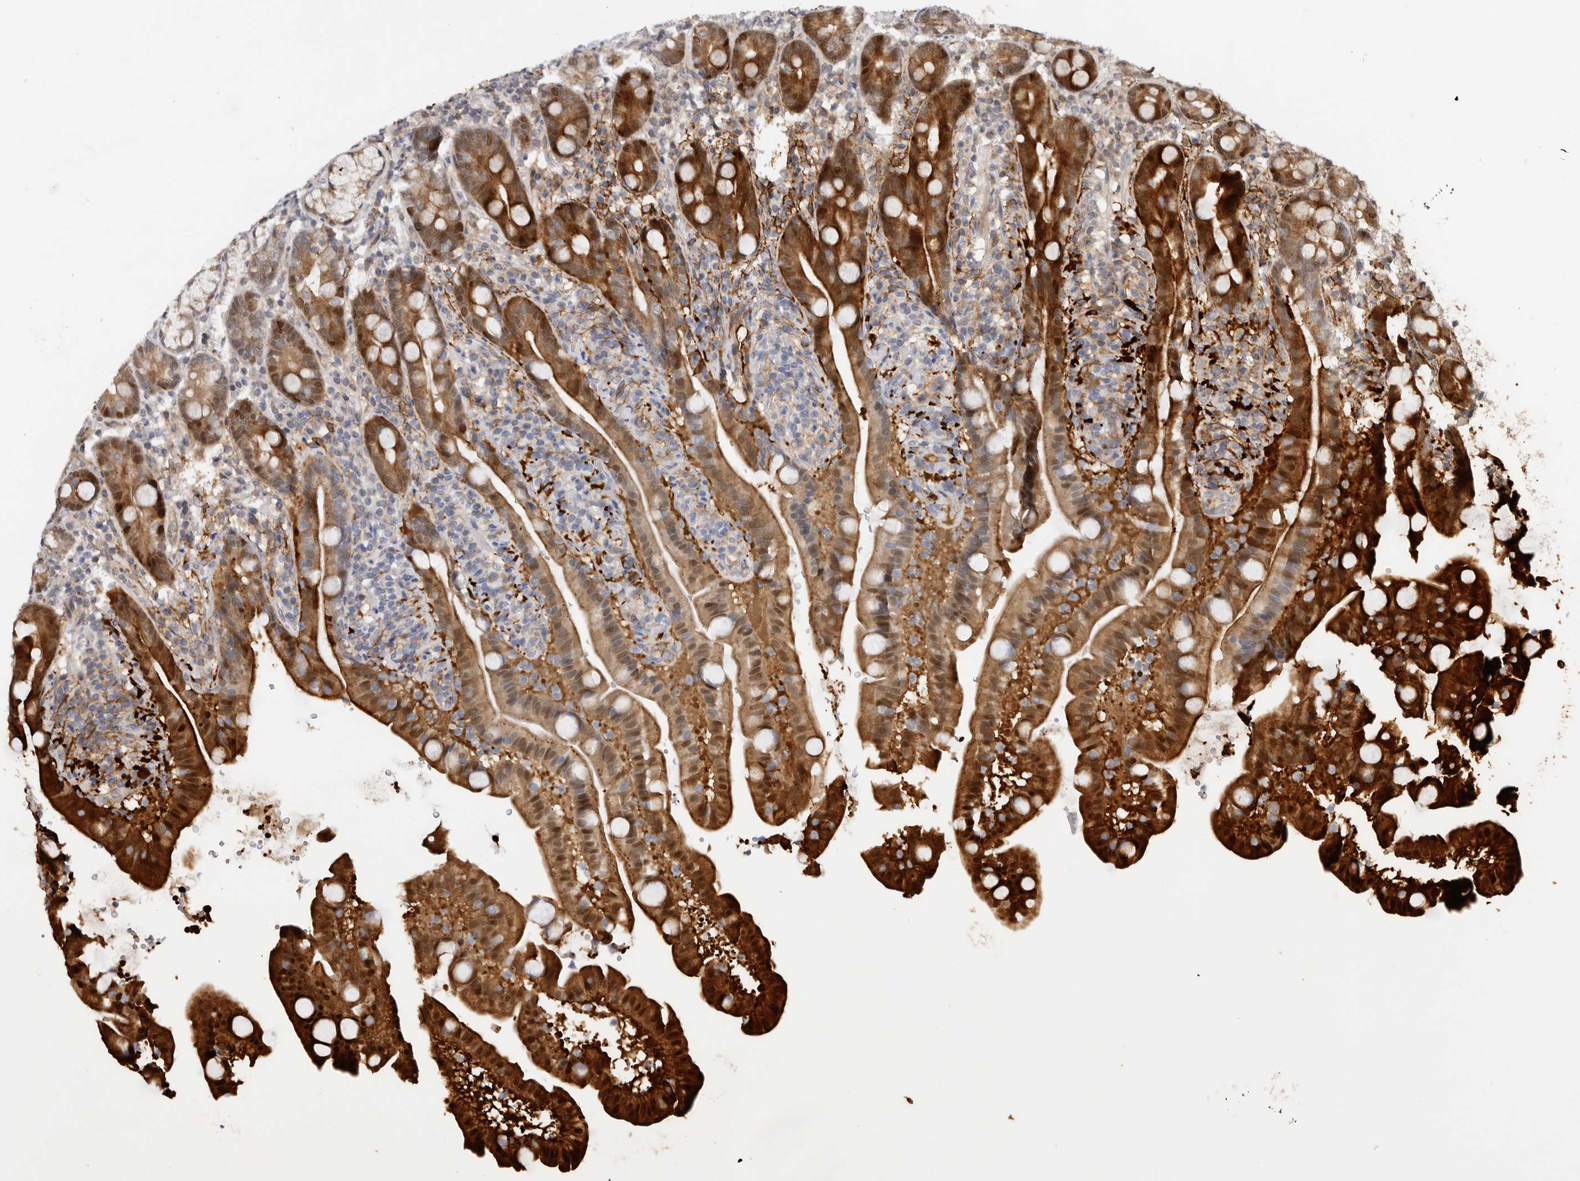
{"staining": {"intensity": "strong", "quantity": ">75%", "location": "cytoplasmic/membranous,nuclear"}, "tissue": "duodenum", "cell_type": "Glandular cells", "image_type": "normal", "snomed": [{"axis": "morphology", "description": "Normal tissue, NOS"}, {"axis": "topography", "description": "Duodenum"}], "caption": "High-magnification brightfield microscopy of benign duodenum stained with DAB (brown) and counterstained with hematoxylin (blue). glandular cells exhibit strong cytoplasmic/membranous,nuclear positivity is seen in about>75% of cells. (DAB (3,3'-diaminobenzidine) IHC, brown staining for protein, blue staining for nuclei).", "gene": "CSNK1G3", "patient": {"sex": "male", "age": 54}}